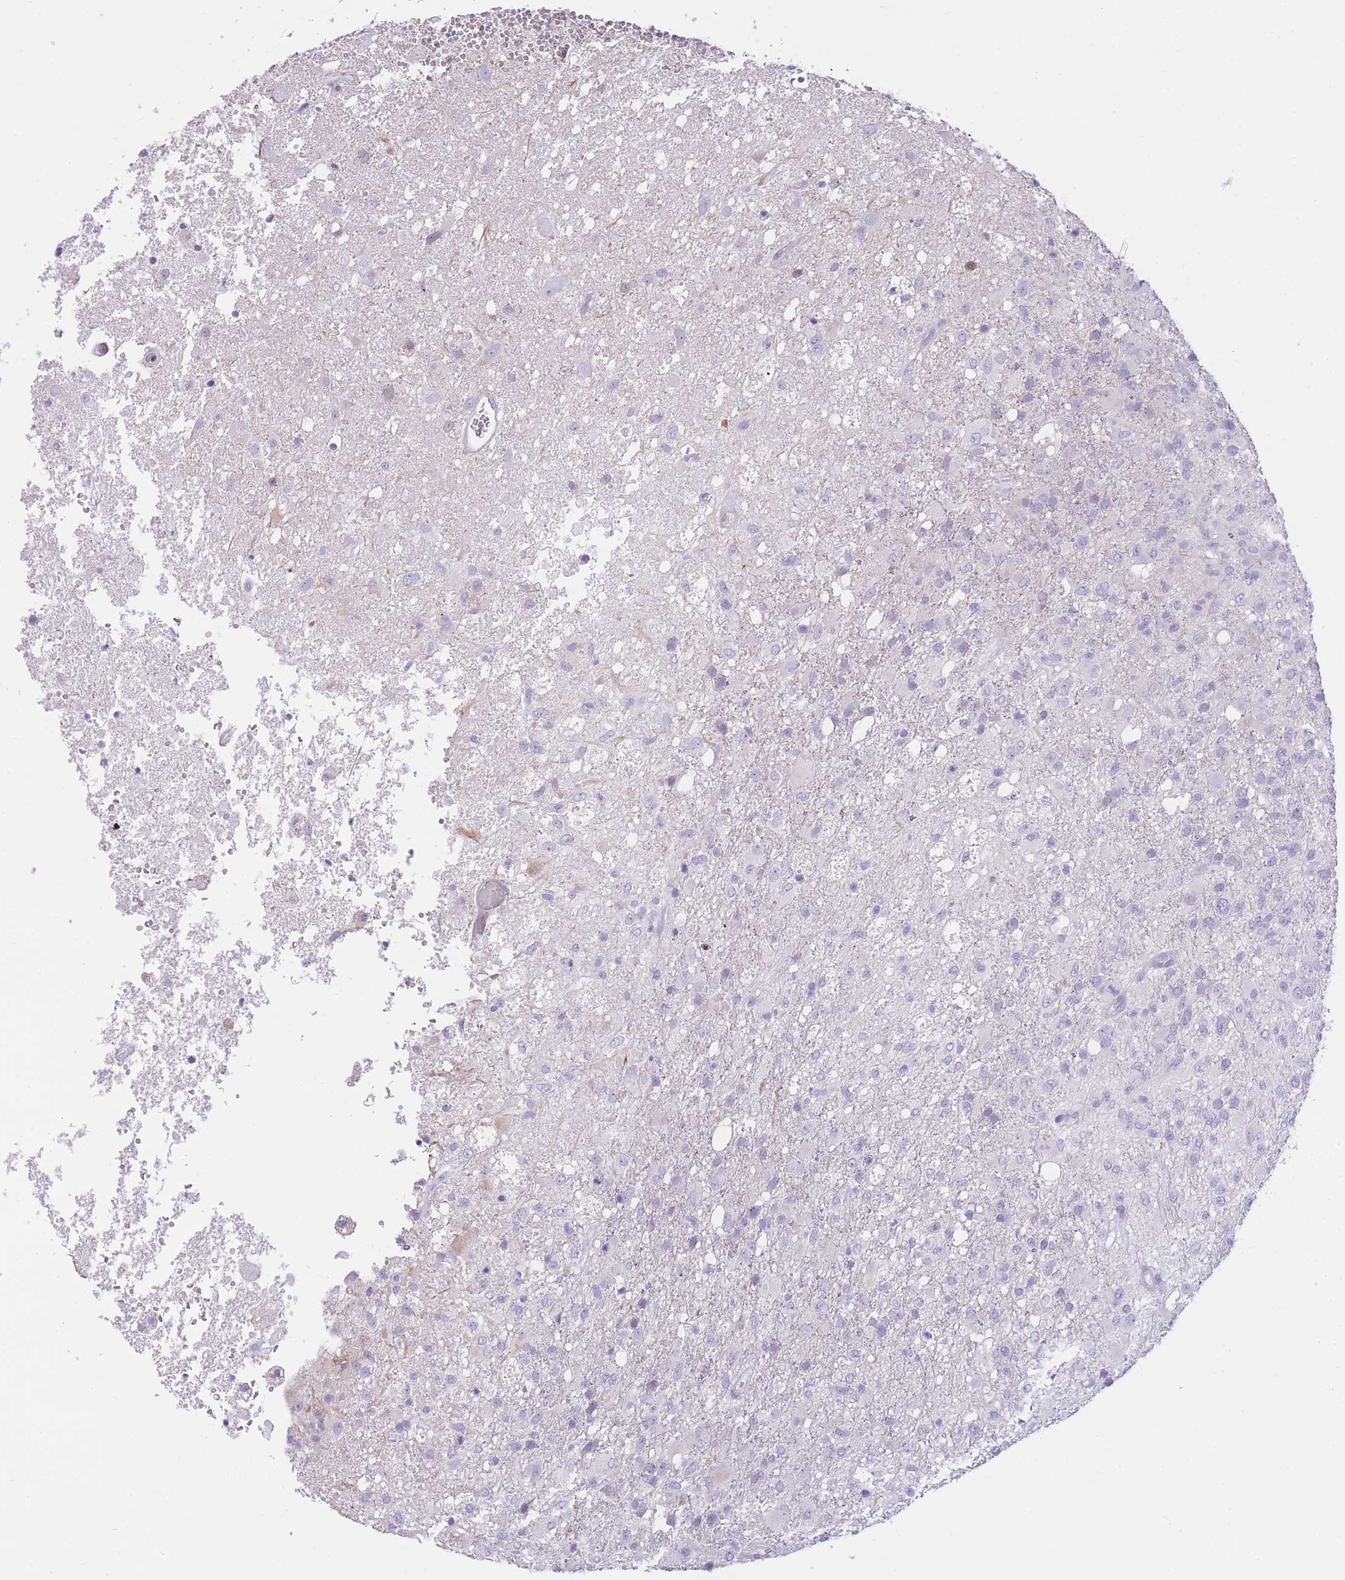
{"staining": {"intensity": "negative", "quantity": "none", "location": "none"}, "tissue": "glioma", "cell_type": "Tumor cells", "image_type": "cancer", "snomed": [{"axis": "morphology", "description": "Glioma, malignant, High grade"}, {"axis": "topography", "description": "Brain"}], "caption": "The immunohistochemistry (IHC) photomicrograph has no significant expression in tumor cells of glioma tissue.", "gene": "IMPG1", "patient": {"sex": "female", "age": 74}}